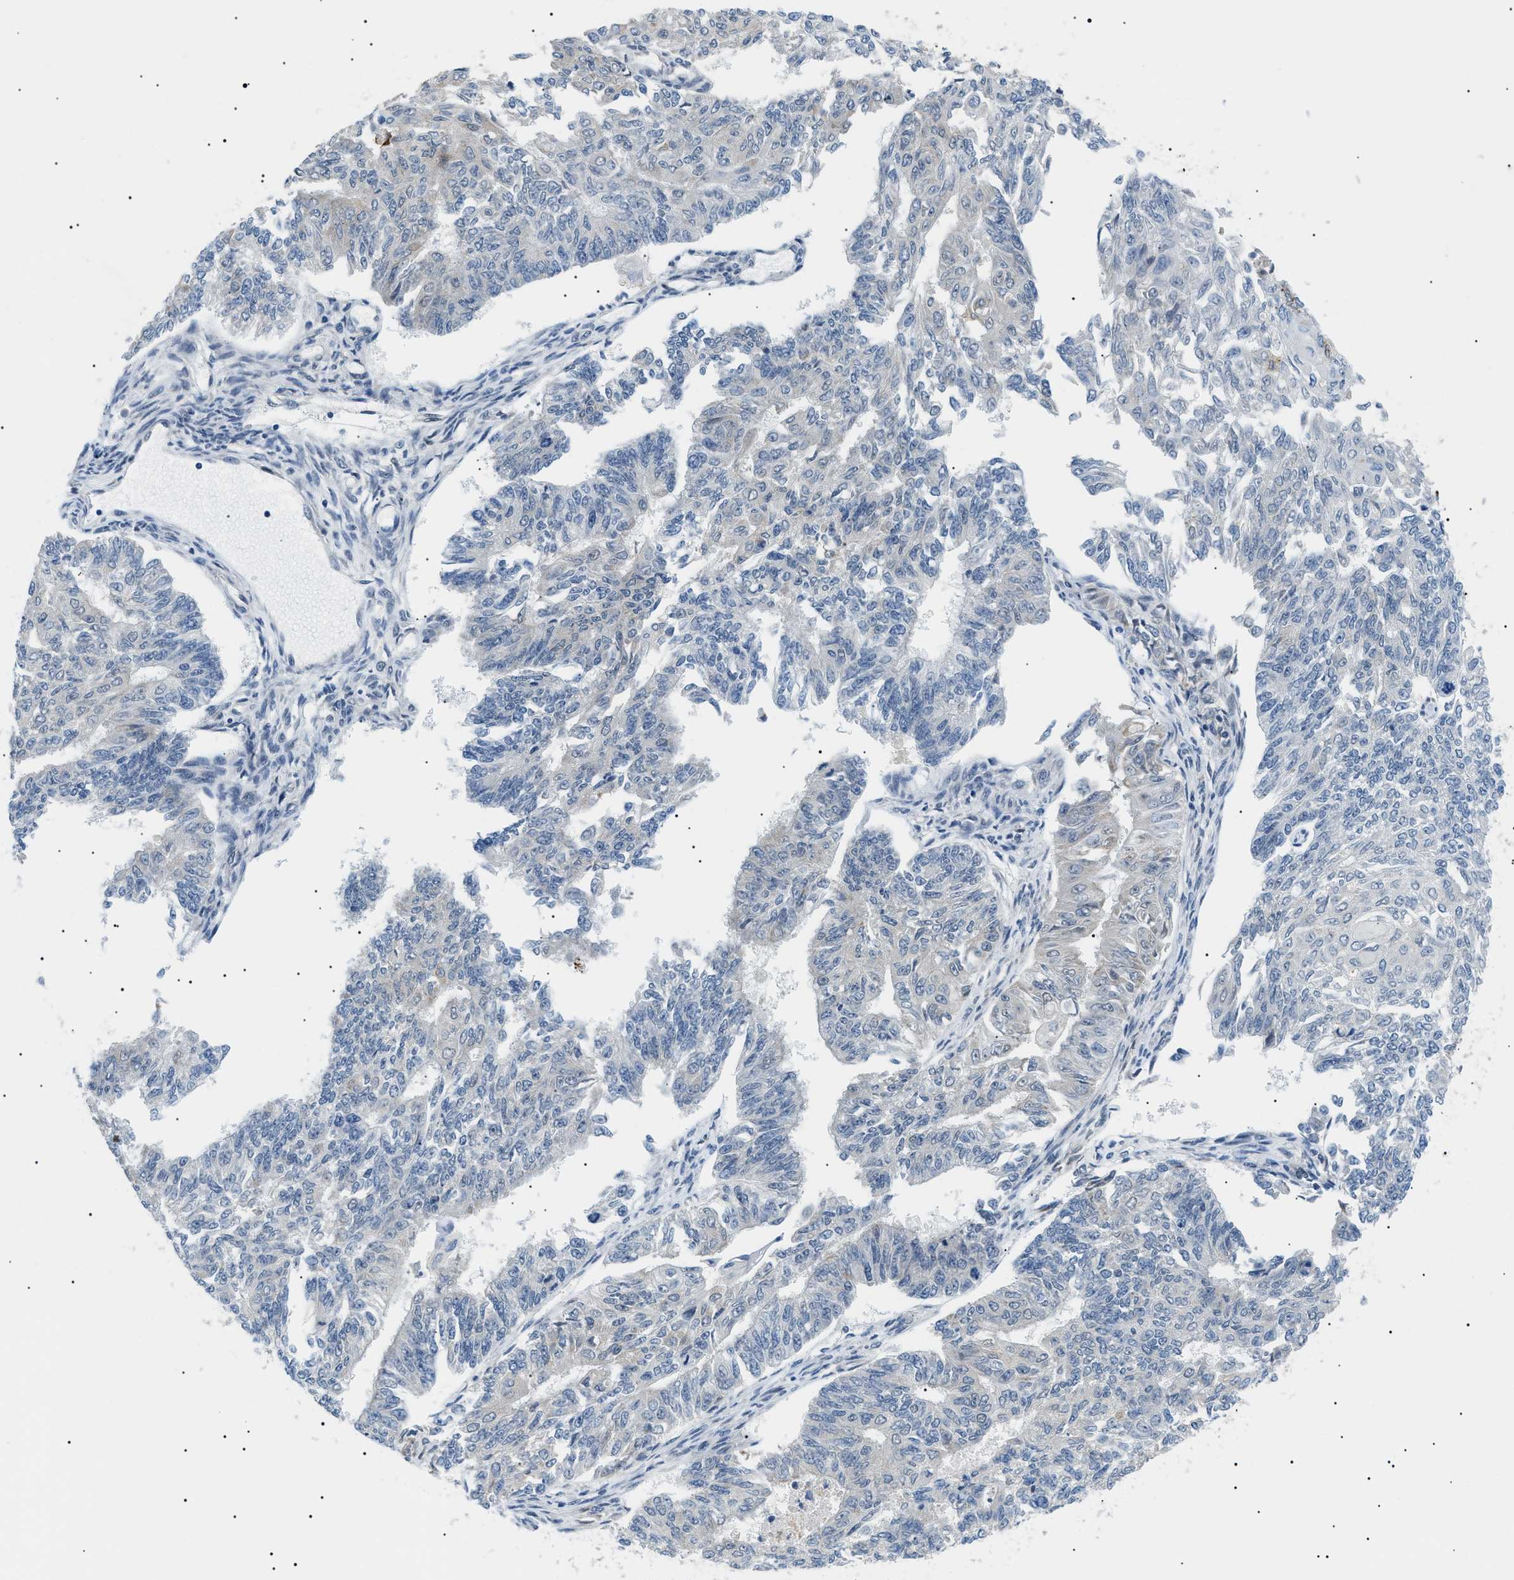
{"staining": {"intensity": "negative", "quantity": "none", "location": "none"}, "tissue": "endometrial cancer", "cell_type": "Tumor cells", "image_type": "cancer", "snomed": [{"axis": "morphology", "description": "Adenocarcinoma, NOS"}, {"axis": "topography", "description": "Endometrium"}], "caption": "This is an immunohistochemistry (IHC) image of human endometrial adenocarcinoma. There is no positivity in tumor cells.", "gene": "CWC25", "patient": {"sex": "female", "age": 32}}